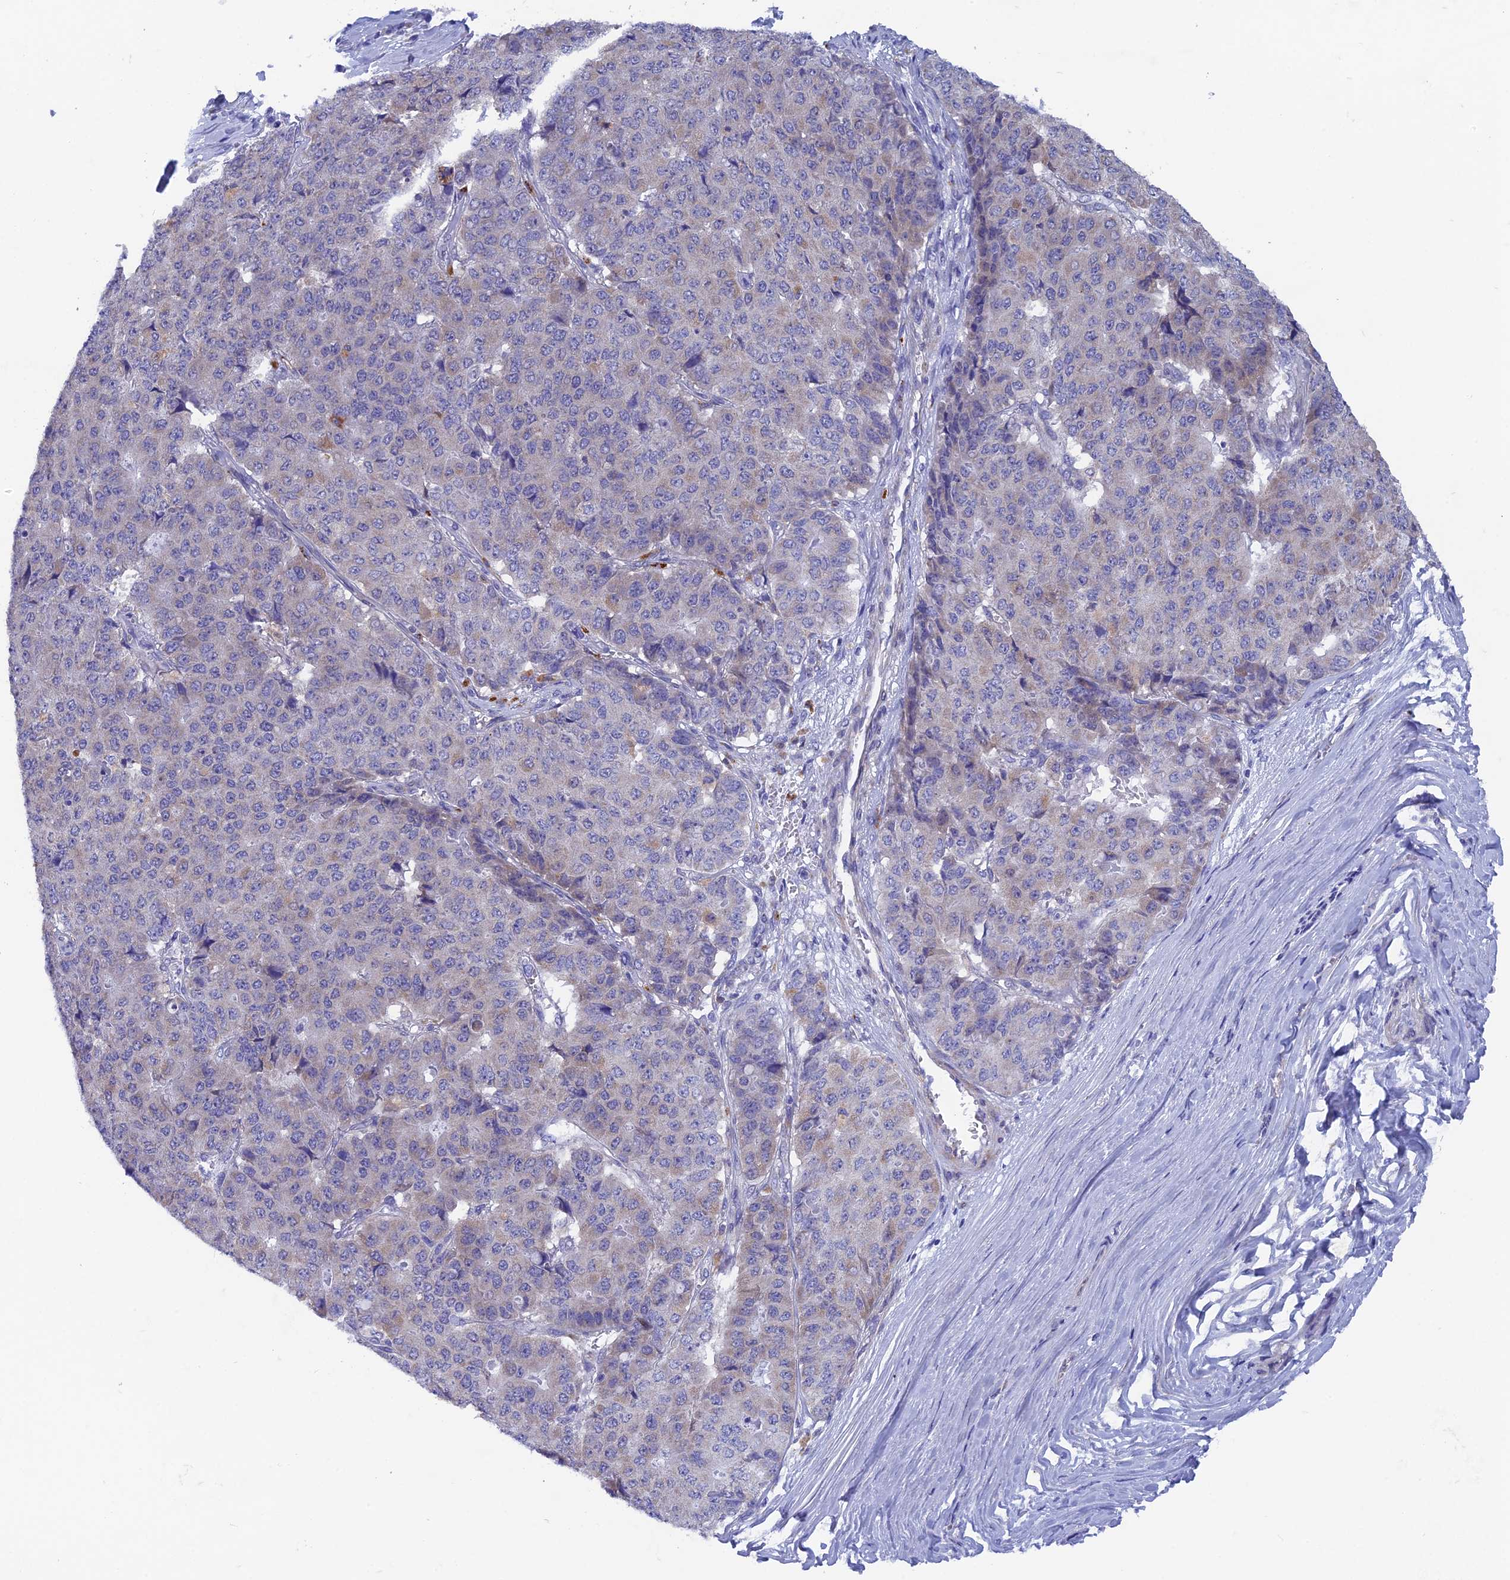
{"staining": {"intensity": "weak", "quantity": "<25%", "location": "cytoplasmic/membranous"}, "tissue": "pancreatic cancer", "cell_type": "Tumor cells", "image_type": "cancer", "snomed": [{"axis": "morphology", "description": "Adenocarcinoma, NOS"}, {"axis": "topography", "description": "Pancreas"}], "caption": "Histopathology image shows no significant protein staining in tumor cells of pancreatic adenocarcinoma.", "gene": "AK4", "patient": {"sex": "male", "age": 50}}